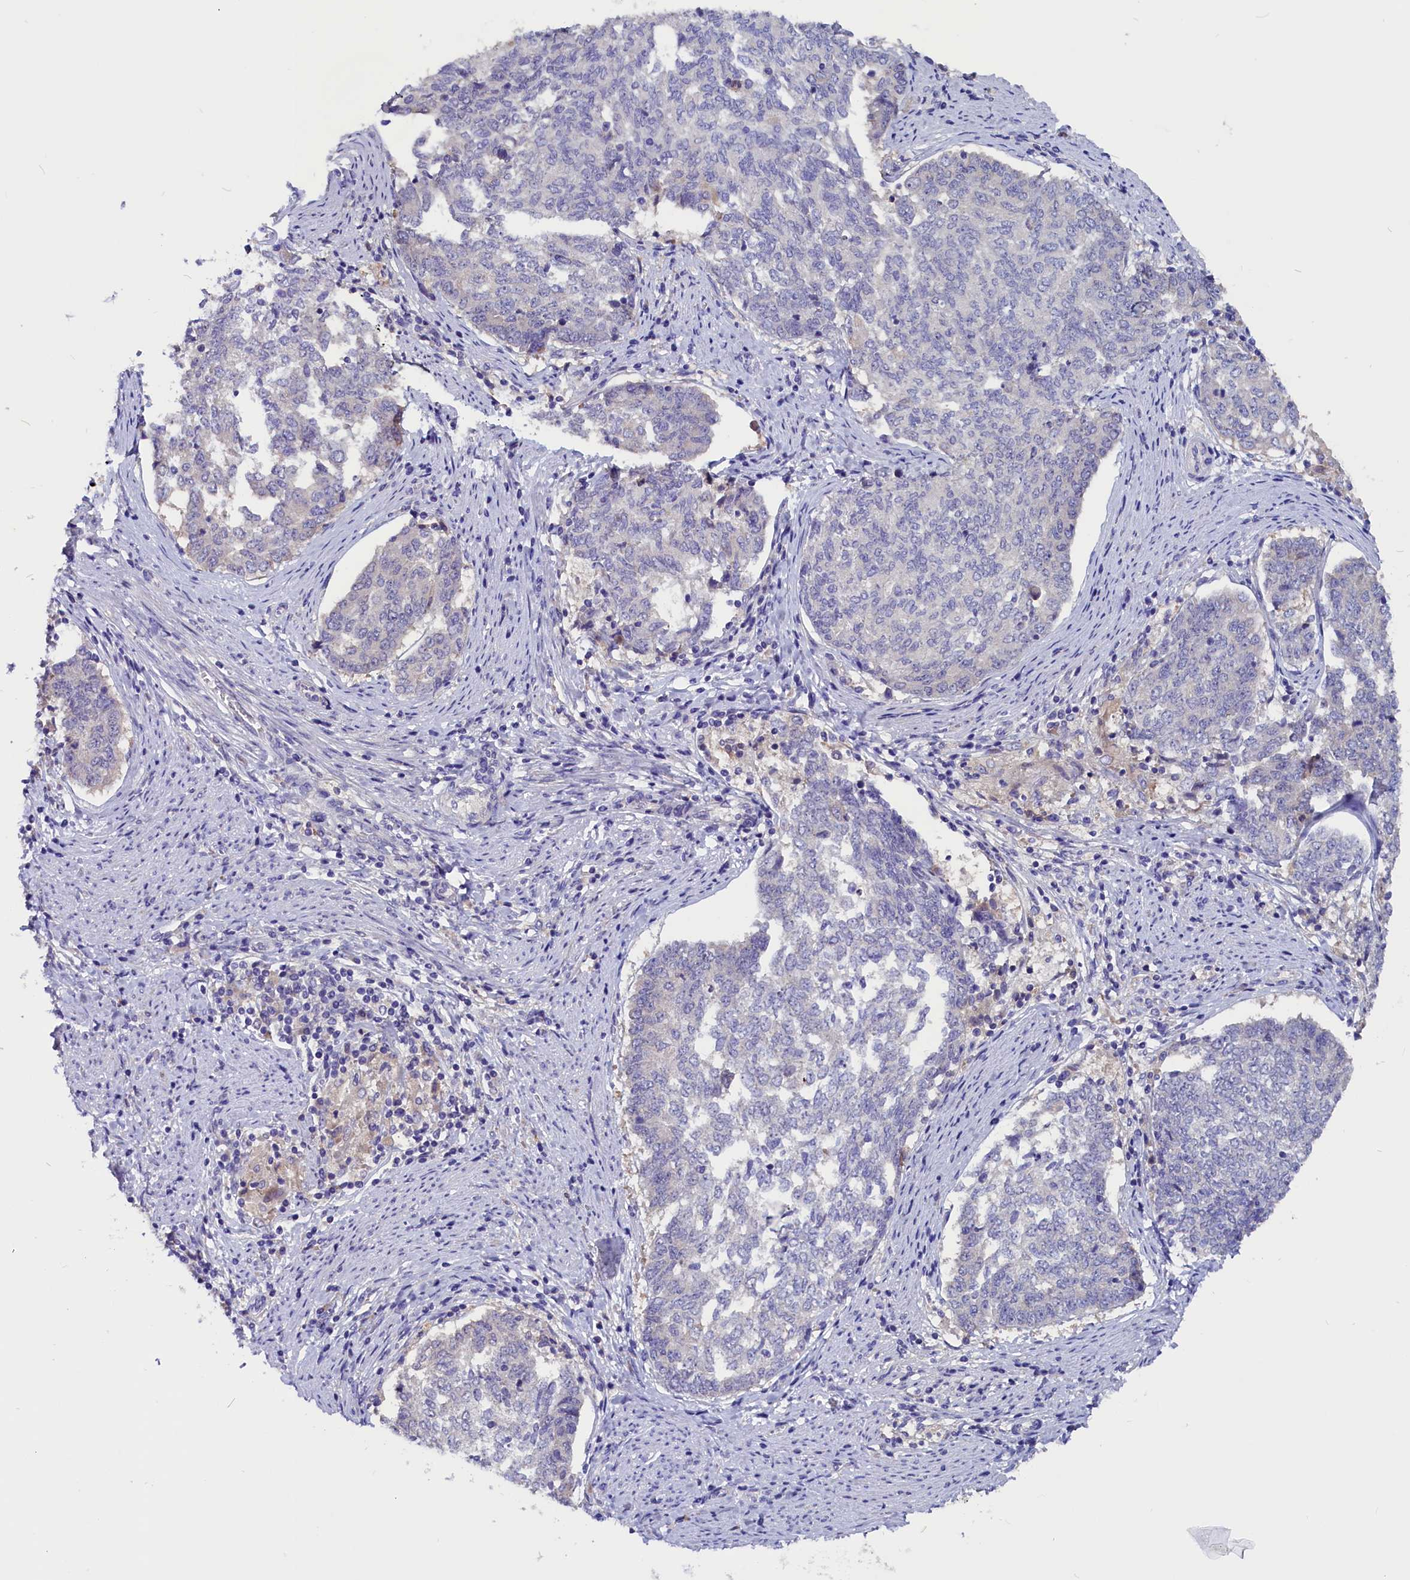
{"staining": {"intensity": "negative", "quantity": "none", "location": "none"}, "tissue": "endometrial cancer", "cell_type": "Tumor cells", "image_type": "cancer", "snomed": [{"axis": "morphology", "description": "Adenocarcinoma, NOS"}, {"axis": "topography", "description": "Endometrium"}], "caption": "Immunohistochemistry photomicrograph of neoplastic tissue: human endometrial cancer stained with DAB (3,3'-diaminobenzidine) shows no significant protein staining in tumor cells.", "gene": "CCBE1", "patient": {"sex": "female", "age": 80}}